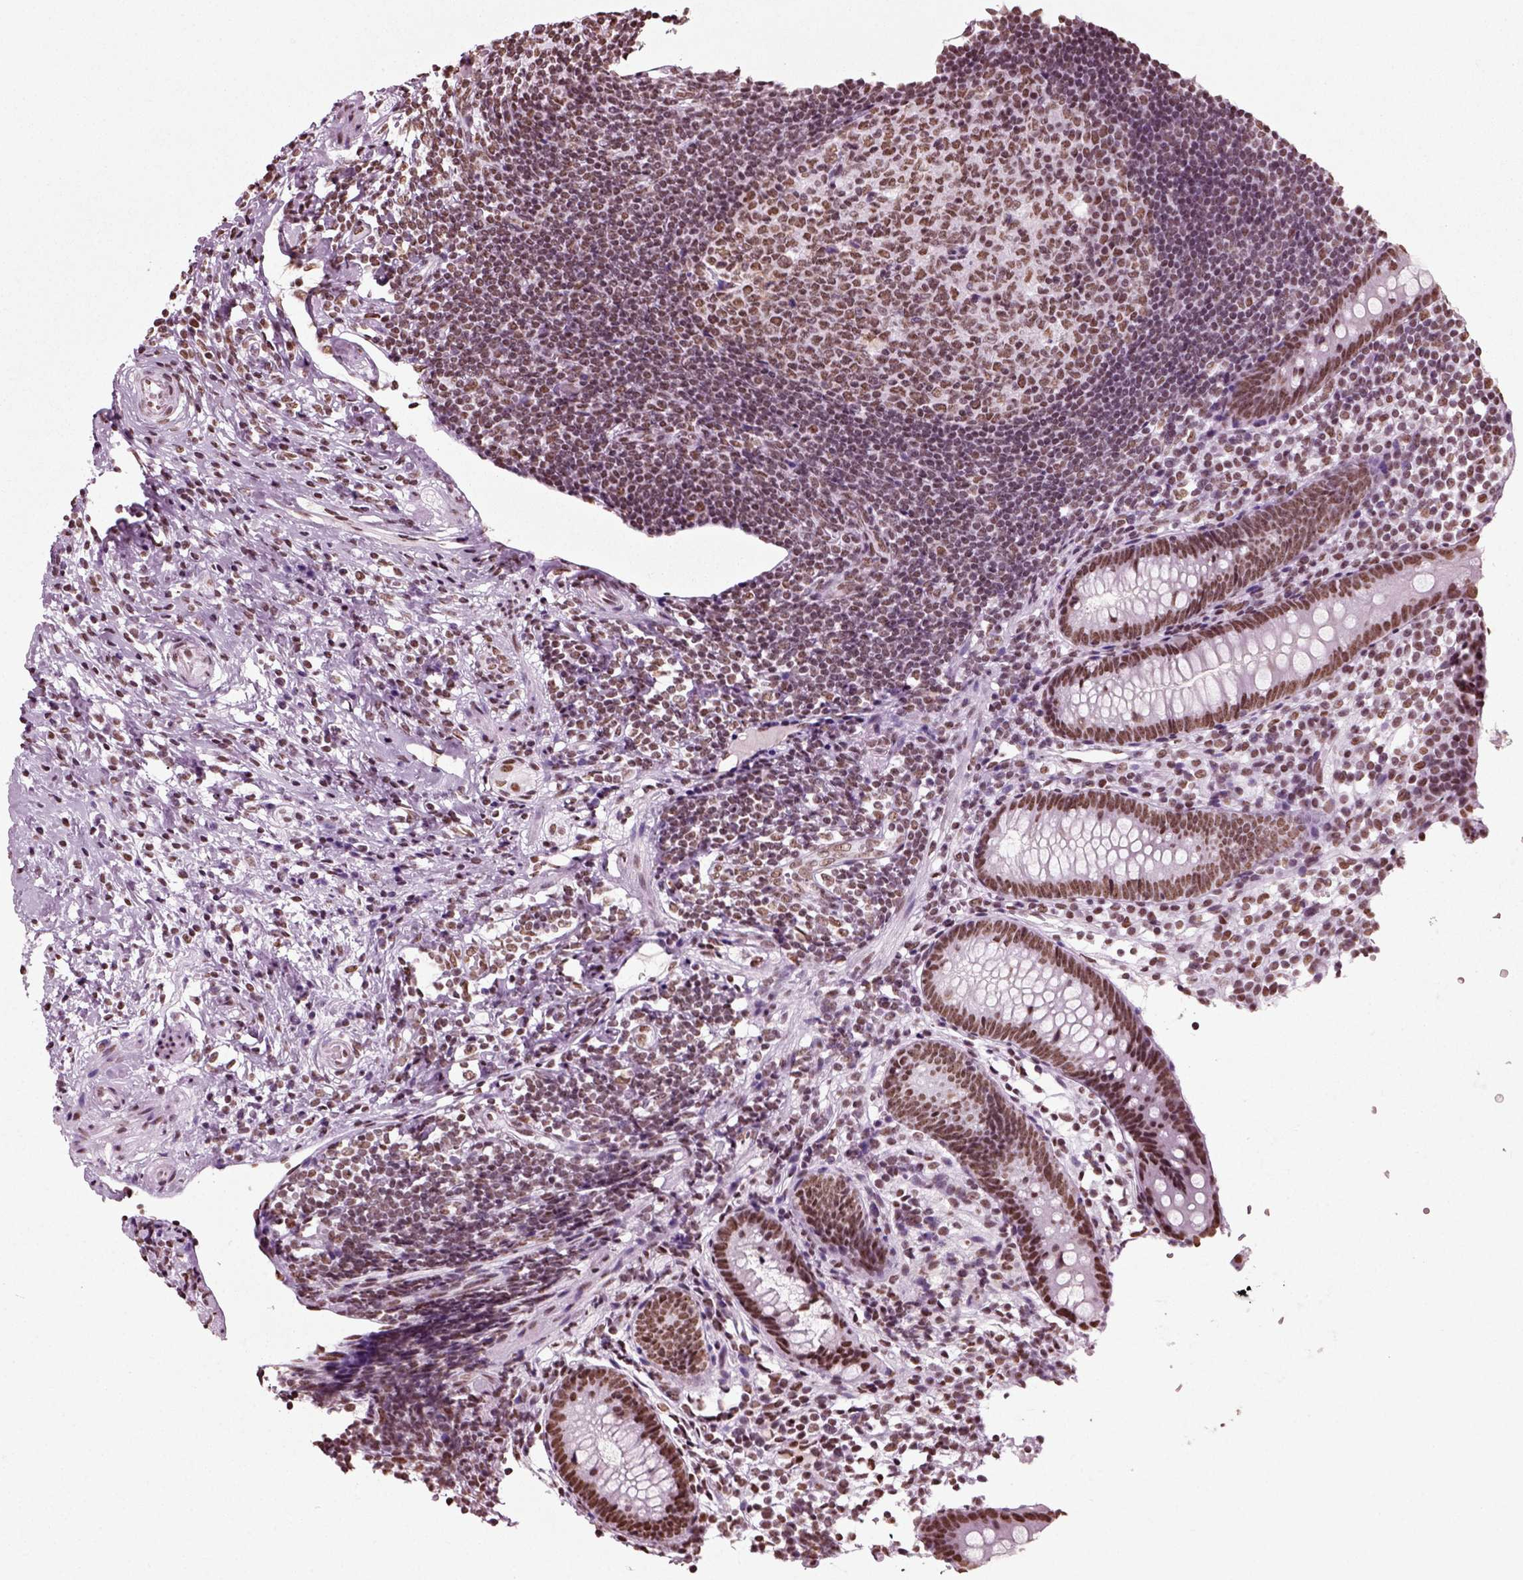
{"staining": {"intensity": "moderate", "quantity": ">75%", "location": "nuclear"}, "tissue": "appendix", "cell_type": "Glandular cells", "image_type": "normal", "snomed": [{"axis": "morphology", "description": "Normal tissue, NOS"}, {"axis": "topography", "description": "Appendix"}], "caption": "Immunohistochemical staining of unremarkable appendix demonstrates moderate nuclear protein staining in about >75% of glandular cells.", "gene": "POLR1H", "patient": {"sex": "female", "age": 40}}